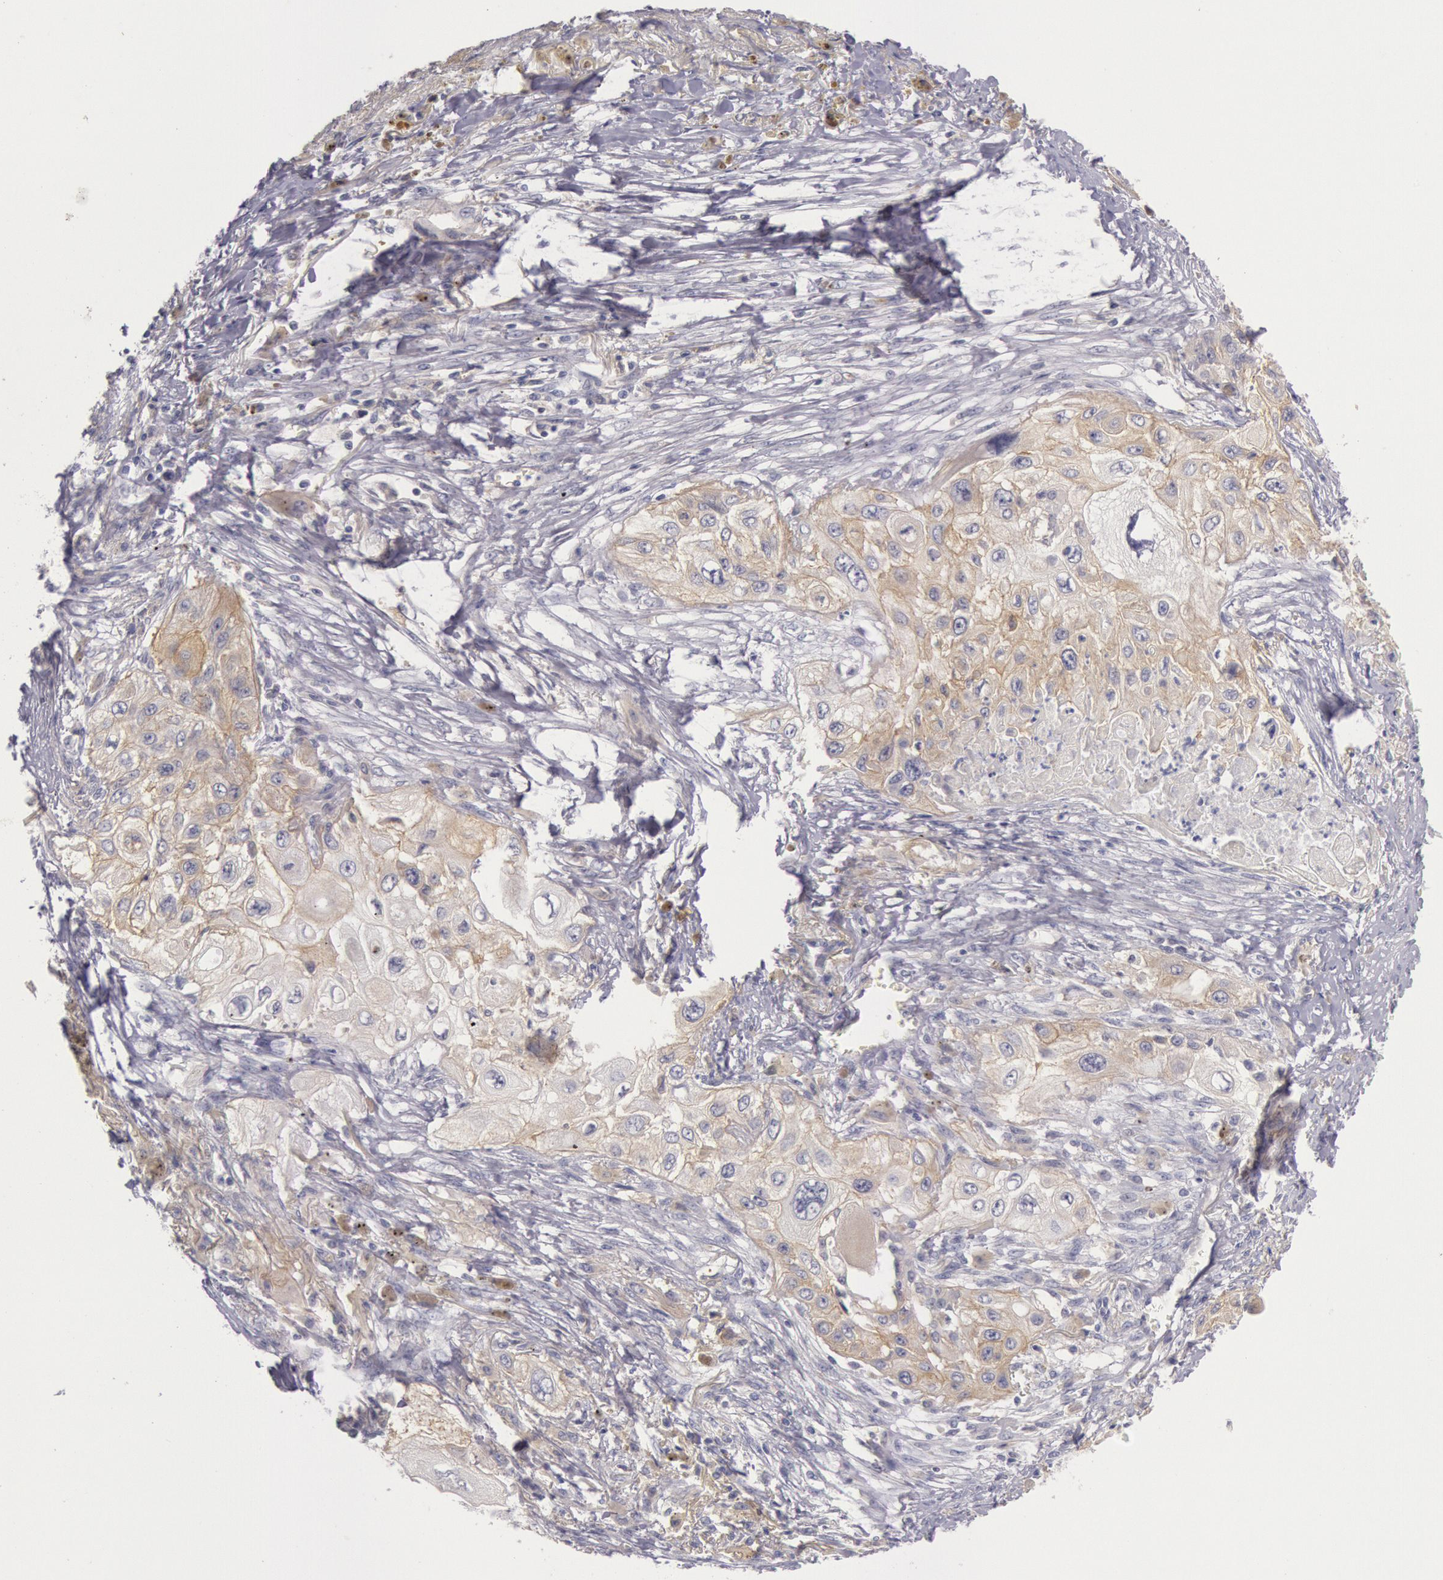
{"staining": {"intensity": "weak", "quantity": ">75%", "location": "cytoplasmic/membranous"}, "tissue": "lung cancer", "cell_type": "Tumor cells", "image_type": "cancer", "snomed": [{"axis": "morphology", "description": "Squamous cell carcinoma, NOS"}, {"axis": "topography", "description": "Lung"}], "caption": "The immunohistochemical stain labels weak cytoplasmic/membranous staining in tumor cells of lung squamous cell carcinoma tissue. (Stains: DAB (3,3'-diaminobenzidine) in brown, nuclei in blue, Microscopy: brightfield microscopy at high magnification).", "gene": "MYO5A", "patient": {"sex": "male", "age": 71}}